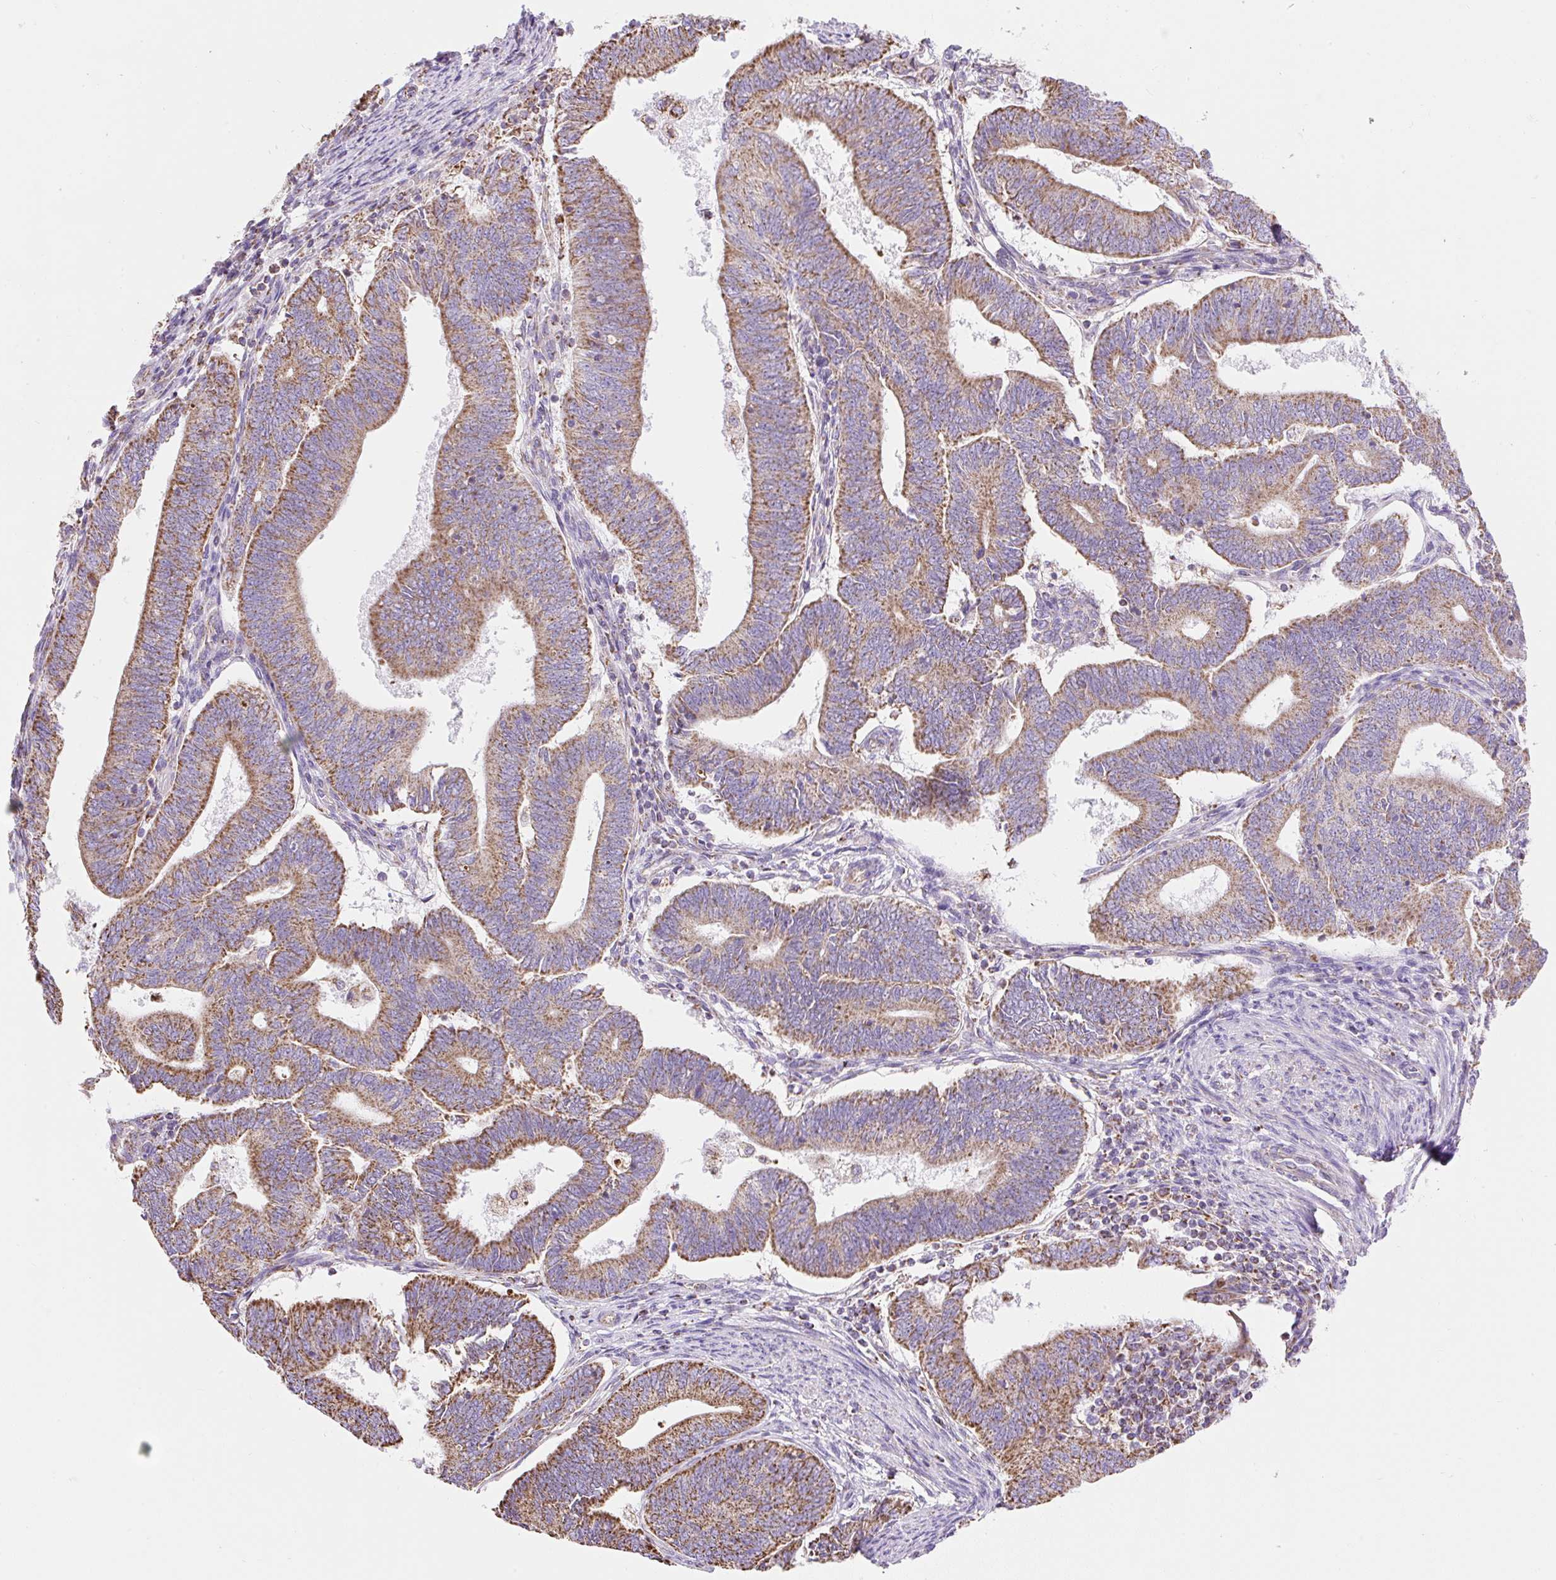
{"staining": {"intensity": "moderate", "quantity": ">75%", "location": "cytoplasmic/membranous"}, "tissue": "endometrial cancer", "cell_type": "Tumor cells", "image_type": "cancer", "snomed": [{"axis": "morphology", "description": "Adenocarcinoma, NOS"}, {"axis": "topography", "description": "Endometrium"}], "caption": "The image displays staining of endometrial adenocarcinoma, revealing moderate cytoplasmic/membranous protein expression (brown color) within tumor cells. (Brightfield microscopy of DAB IHC at high magnification).", "gene": "DAAM2", "patient": {"sex": "female", "age": 70}}